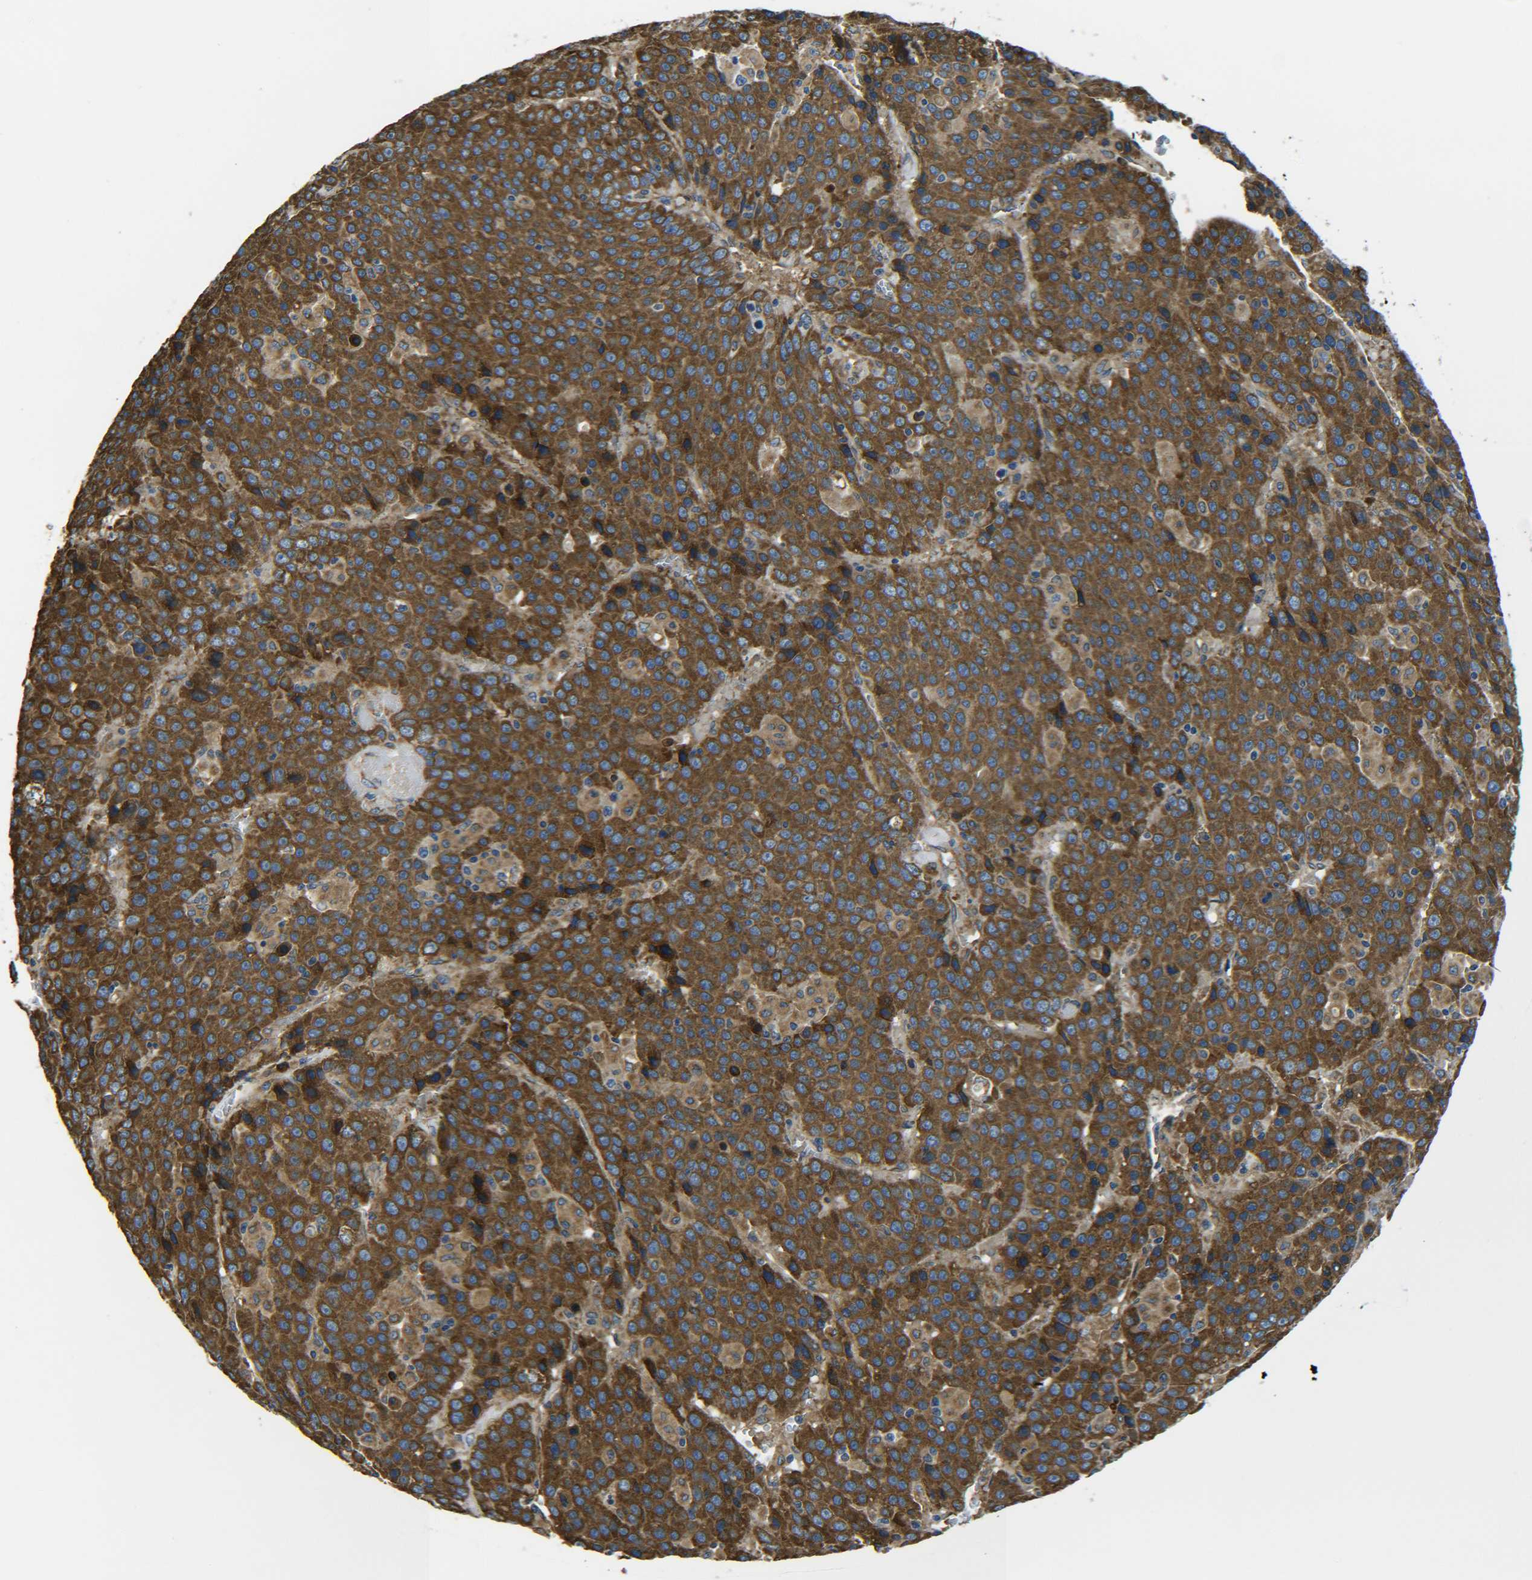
{"staining": {"intensity": "strong", "quantity": ">75%", "location": "cytoplasmic/membranous"}, "tissue": "liver cancer", "cell_type": "Tumor cells", "image_type": "cancer", "snomed": [{"axis": "morphology", "description": "Carcinoma, Hepatocellular, NOS"}, {"axis": "topography", "description": "Liver"}], "caption": "Approximately >75% of tumor cells in hepatocellular carcinoma (liver) reveal strong cytoplasmic/membranous protein positivity as visualized by brown immunohistochemical staining.", "gene": "PREB", "patient": {"sex": "female", "age": 53}}